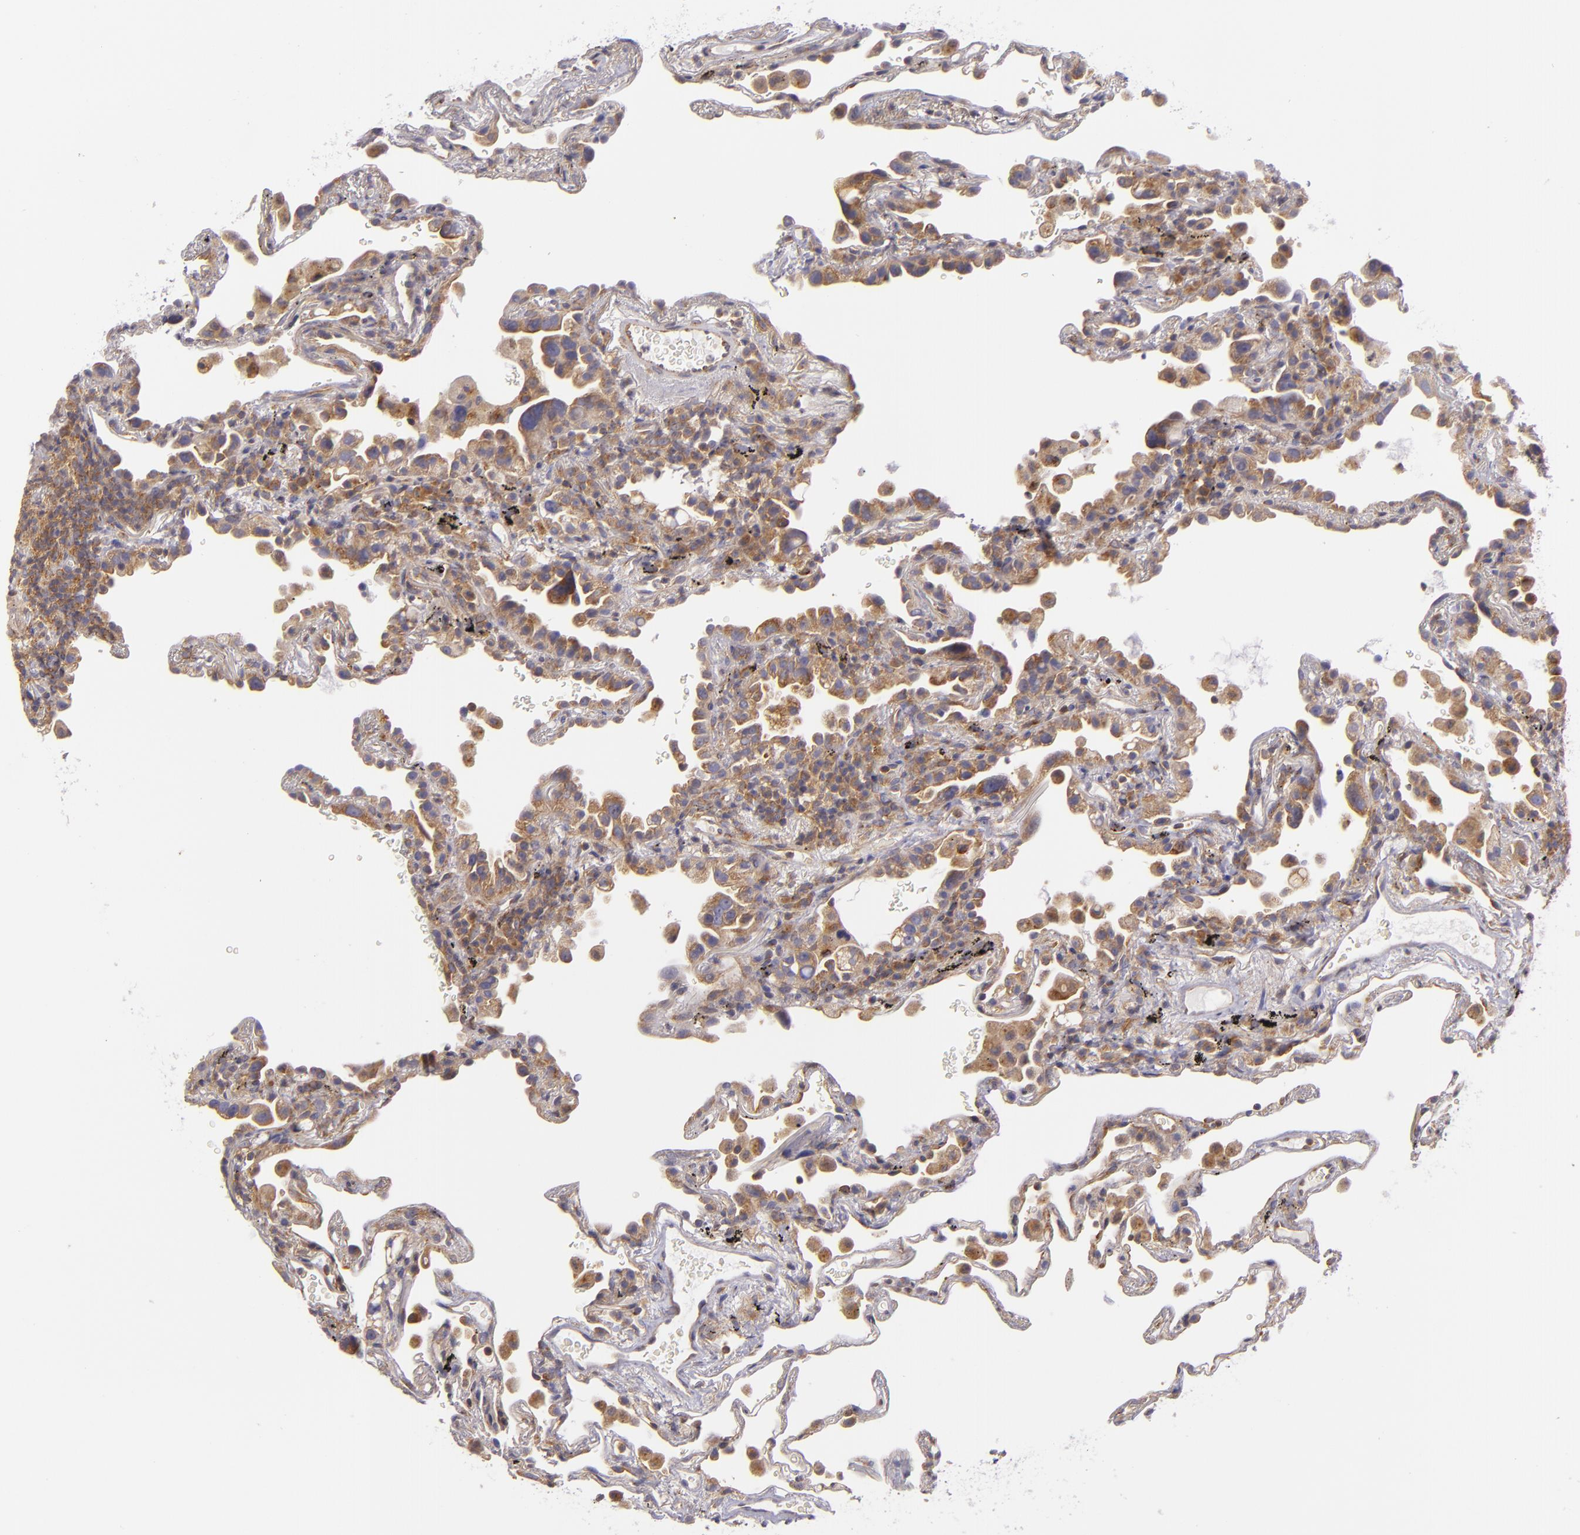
{"staining": {"intensity": "weak", "quantity": ">75%", "location": "cytoplasmic/membranous"}, "tissue": "lung", "cell_type": "Alveolar cells", "image_type": "normal", "snomed": [{"axis": "morphology", "description": "Normal tissue, NOS"}, {"axis": "morphology", "description": "Inflammation, NOS"}, {"axis": "topography", "description": "Lung"}], "caption": "Immunohistochemistry histopathology image of unremarkable lung: human lung stained using immunohistochemistry displays low levels of weak protein expression localized specifically in the cytoplasmic/membranous of alveolar cells, appearing as a cytoplasmic/membranous brown color.", "gene": "UPF3B", "patient": {"sex": "male", "age": 69}}